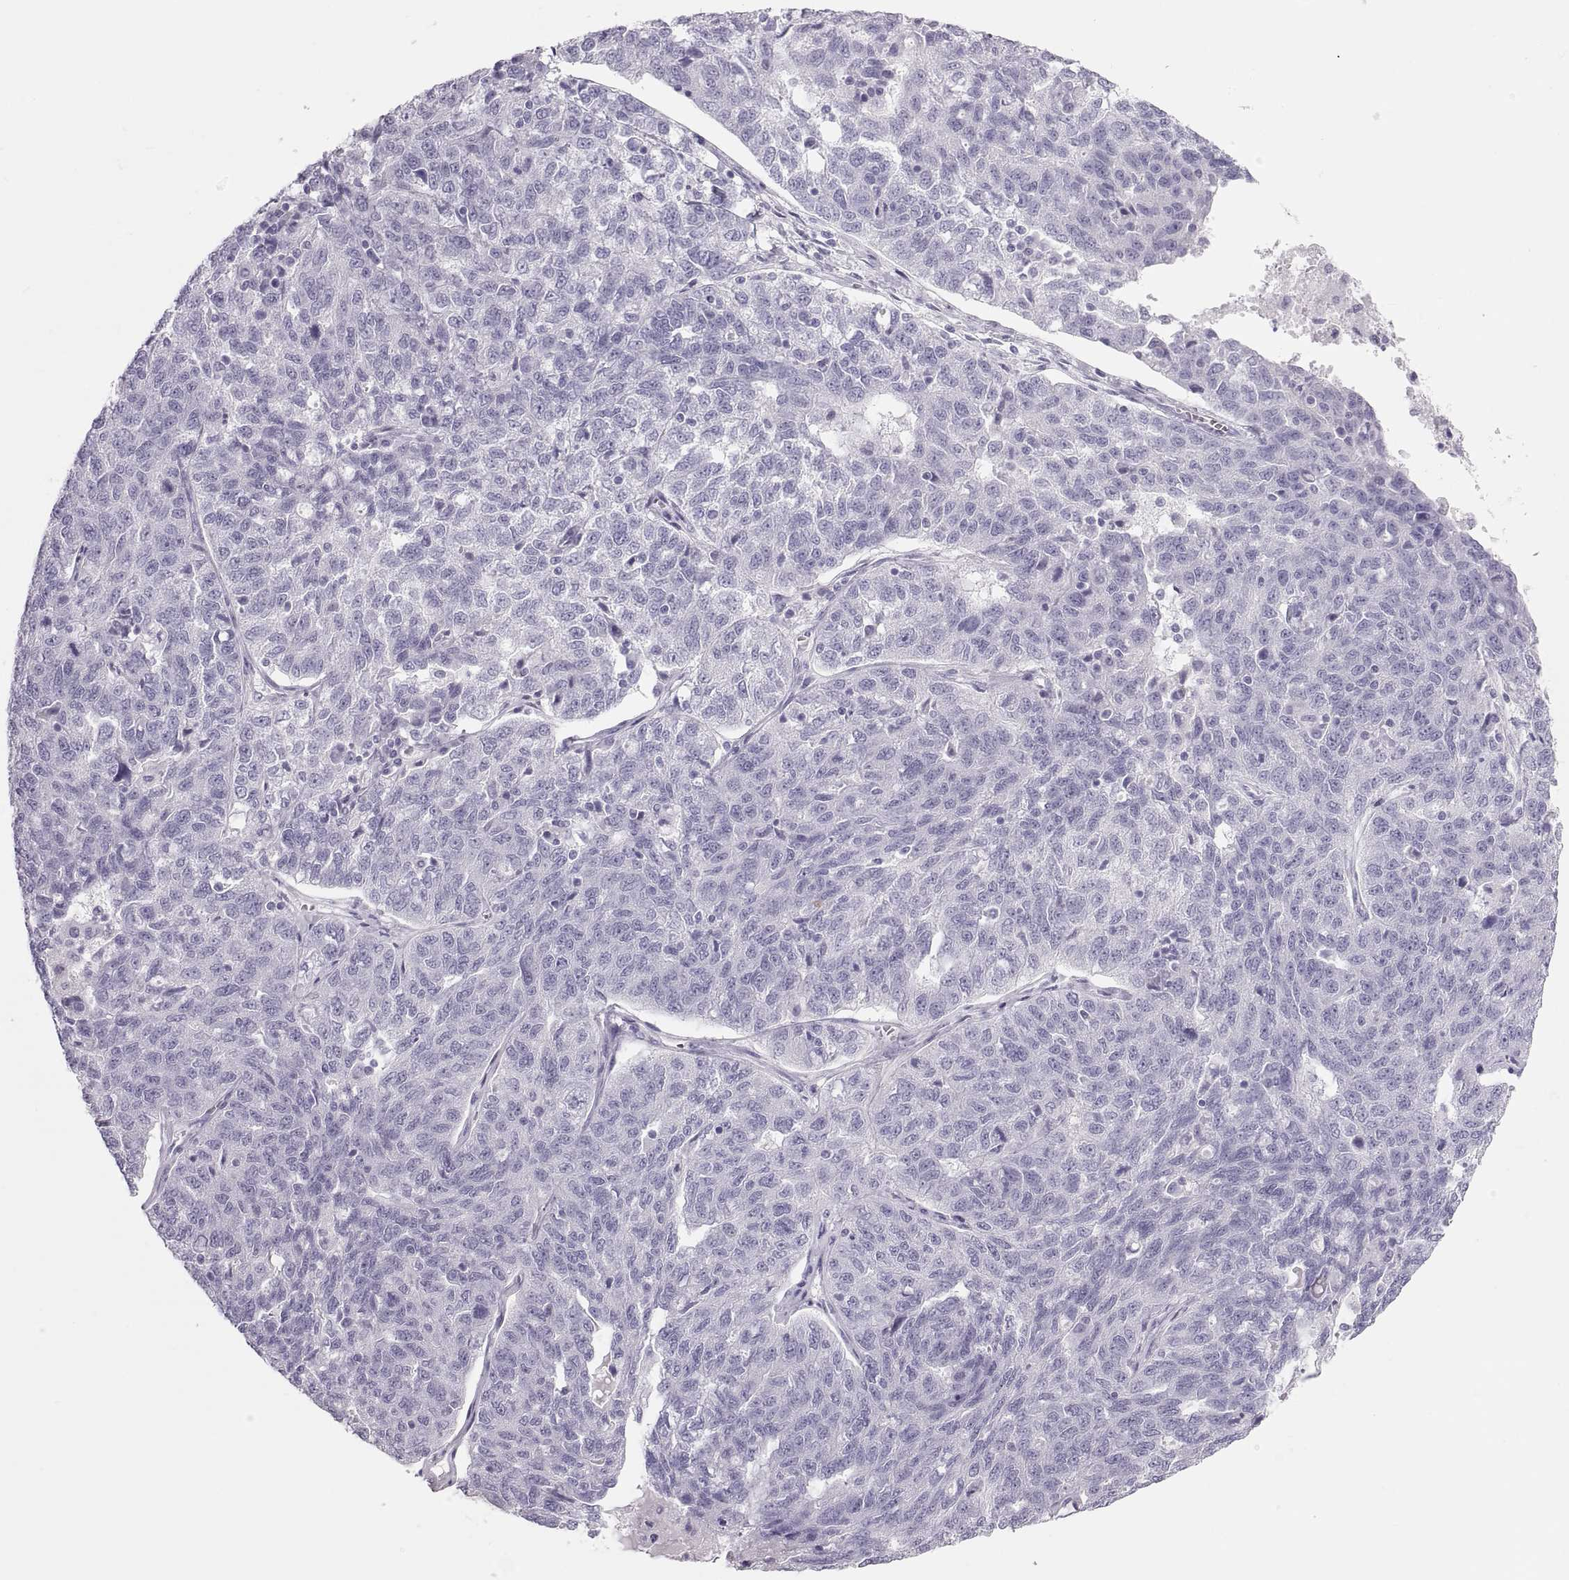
{"staining": {"intensity": "negative", "quantity": "none", "location": "none"}, "tissue": "ovarian cancer", "cell_type": "Tumor cells", "image_type": "cancer", "snomed": [{"axis": "morphology", "description": "Cystadenocarcinoma, serous, NOS"}, {"axis": "topography", "description": "Ovary"}], "caption": "Tumor cells show no significant expression in serous cystadenocarcinoma (ovarian).", "gene": "SEMG1", "patient": {"sex": "female", "age": 71}}